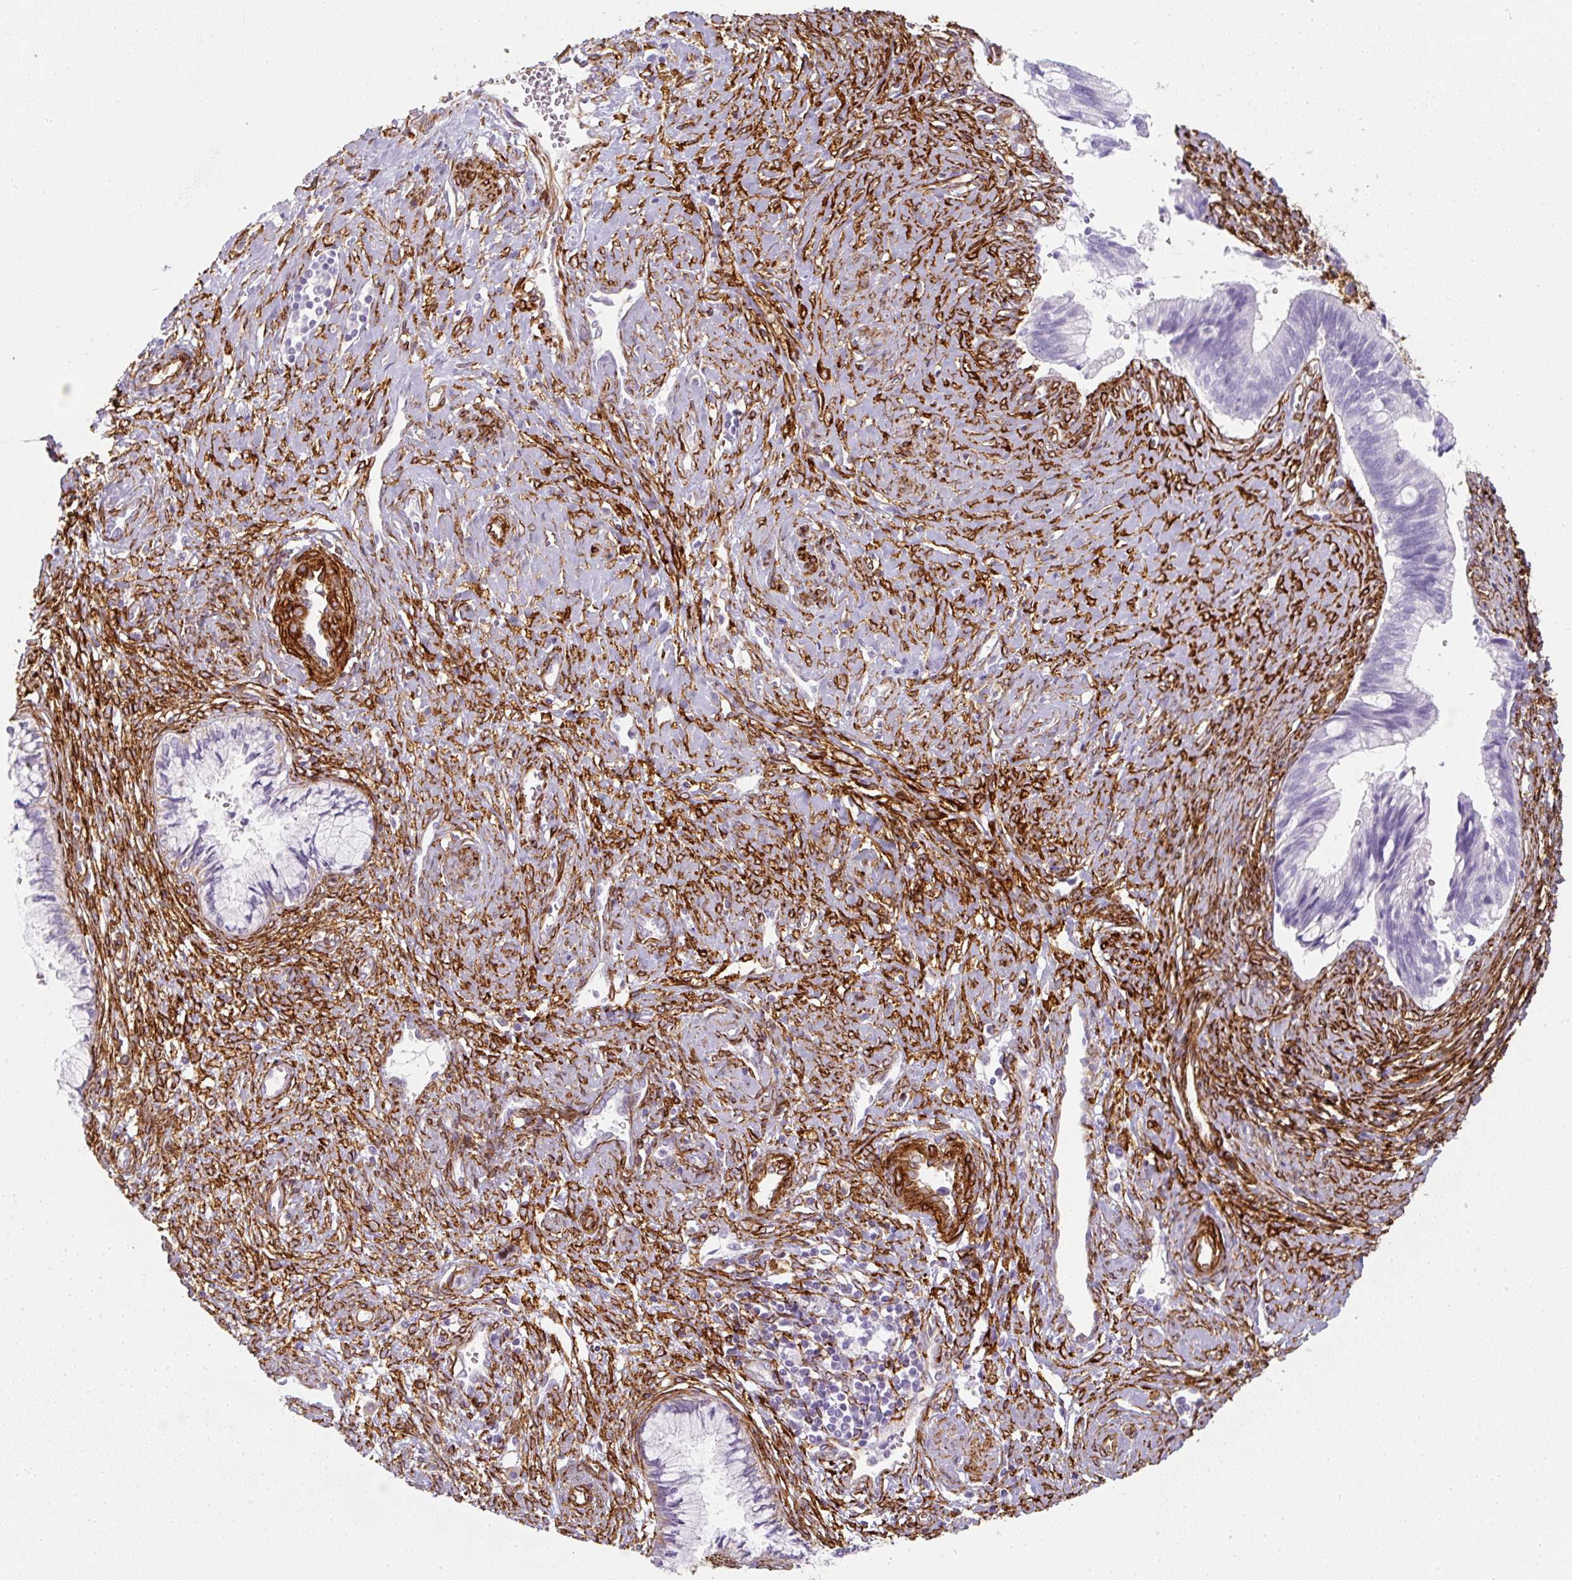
{"staining": {"intensity": "negative", "quantity": "none", "location": "none"}, "tissue": "cervical cancer", "cell_type": "Tumor cells", "image_type": "cancer", "snomed": [{"axis": "morphology", "description": "Adenocarcinoma, NOS"}, {"axis": "topography", "description": "Cervix"}], "caption": "DAB (3,3'-diaminobenzidine) immunohistochemical staining of human cervical adenocarcinoma displays no significant positivity in tumor cells.", "gene": "CAVIN3", "patient": {"sex": "female", "age": 44}}